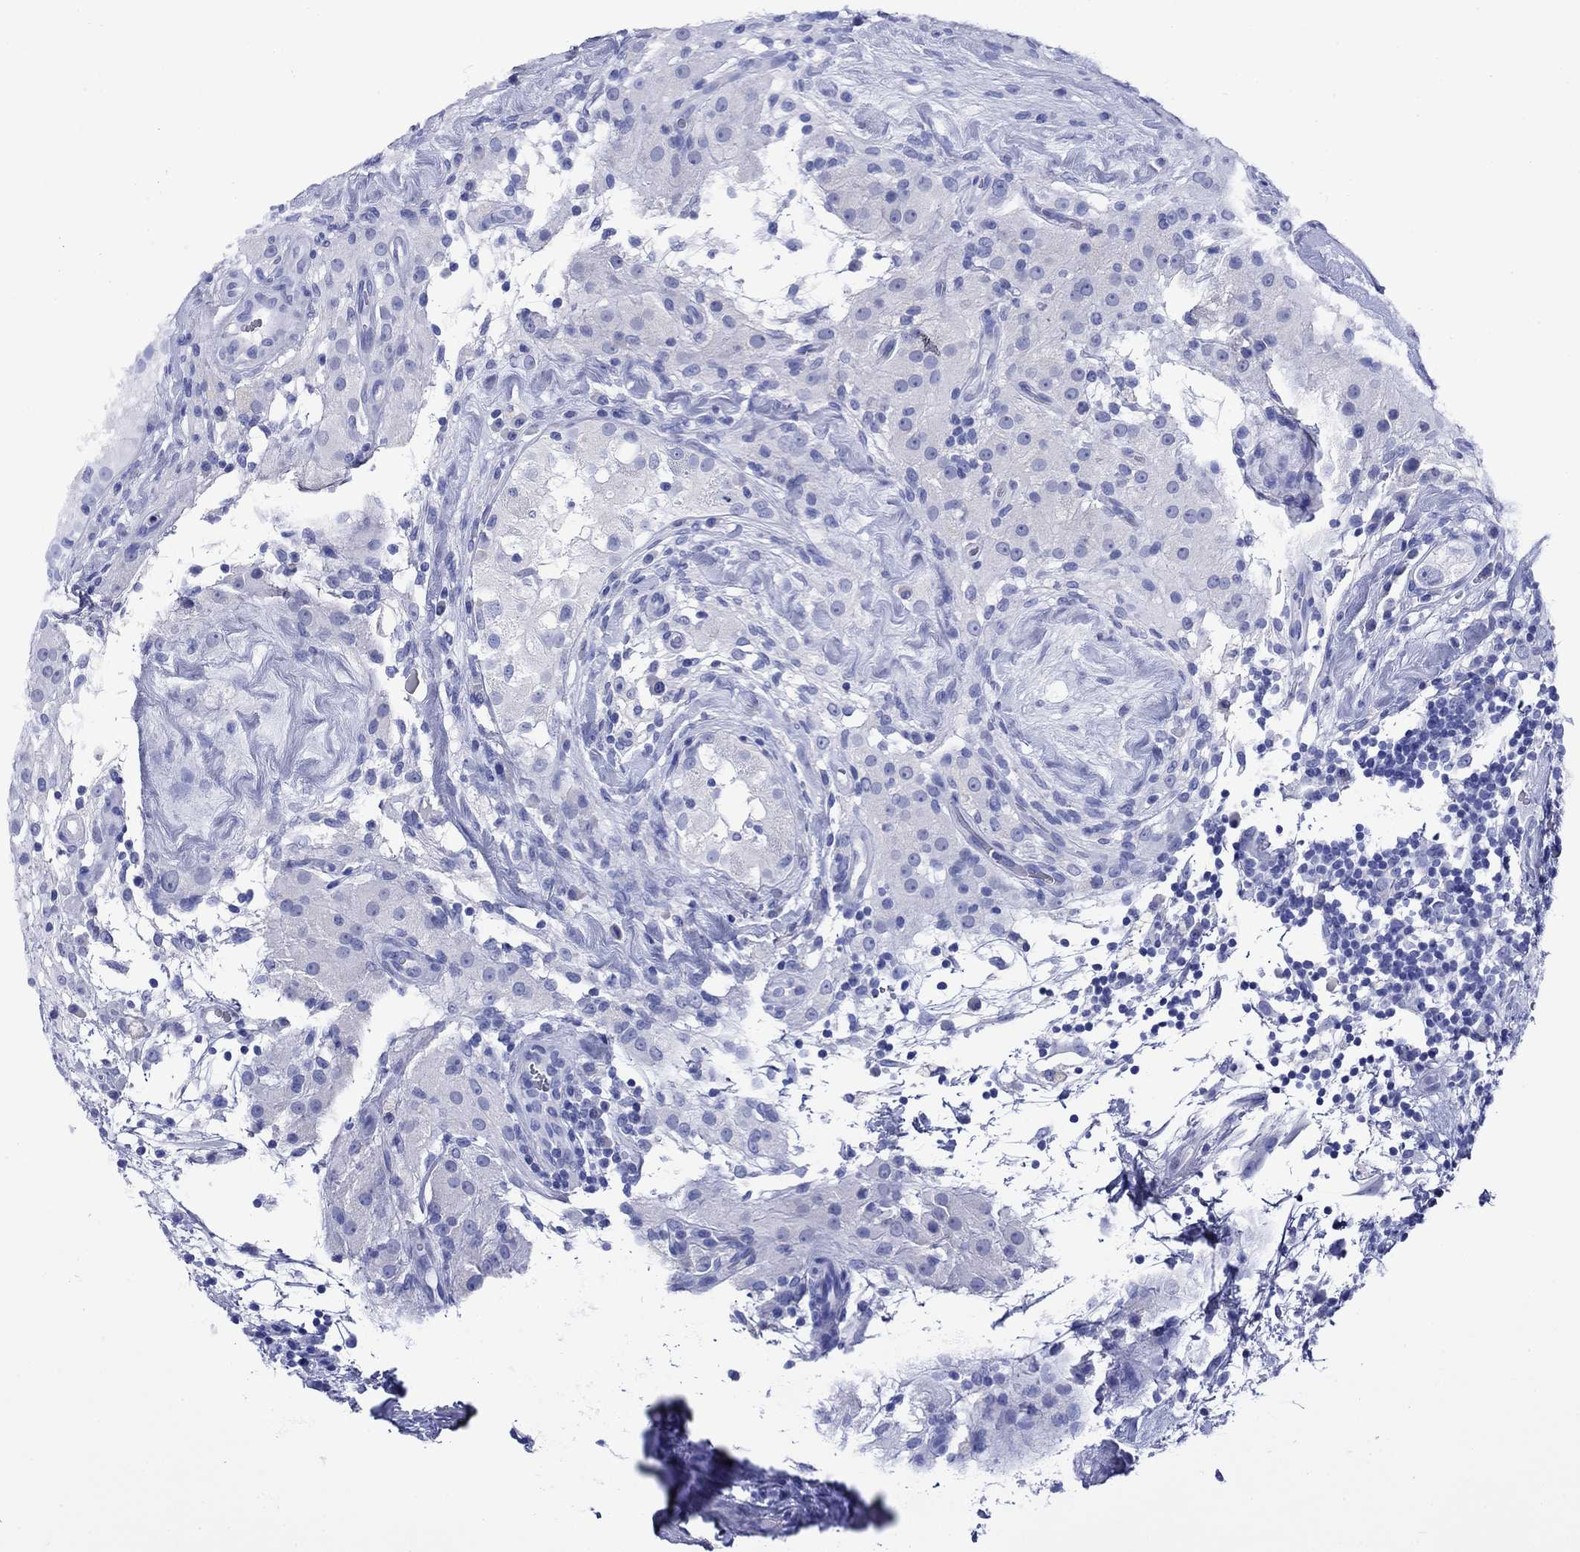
{"staining": {"intensity": "negative", "quantity": "none", "location": "none"}, "tissue": "testis cancer", "cell_type": "Tumor cells", "image_type": "cancer", "snomed": [{"axis": "morphology", "description": "Seminoma, NOS"}, {"axis": "topography", "description": "Testis"}], "caption": "Immunohistochemical staining of testis cancer (seminoma) exhibits no significant positivity in tumor cells.", "gene": "GIP", "patient": {"sex": "male", "age": 34}}